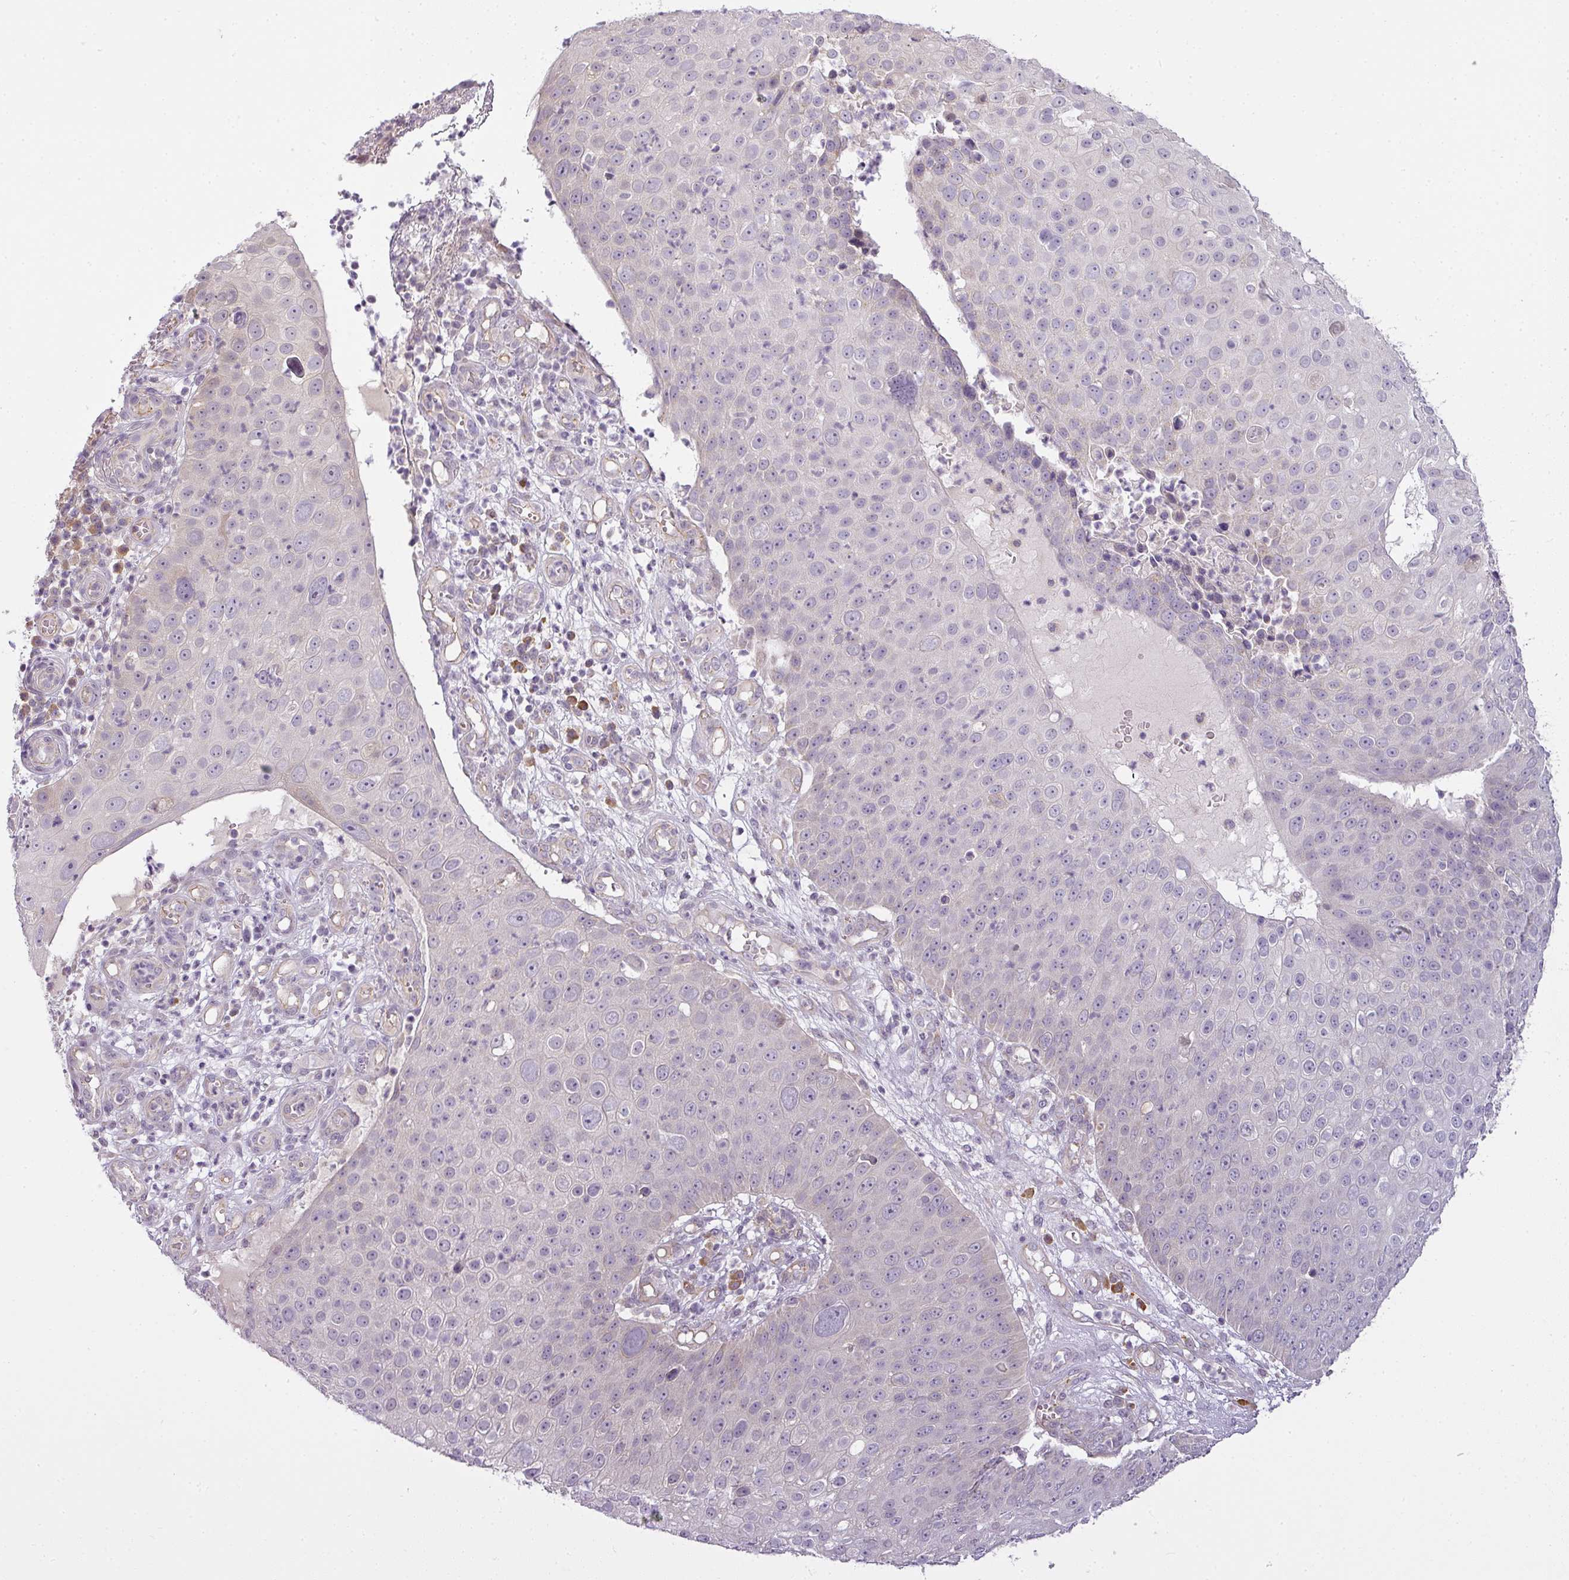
{"staining": {"intensity": "negative", "quantity": "none", "location": "none"}, "tissue": "skin cancer", "cell_type": "Tumor cells", "image_type": "cancer", "snomed": [{"axis": "morphology", "description": "Squamous cell carcinoma, NOS"}, {"axis": "topography", "description": "Skin"}], "caption": "Skin cancer (squamous cell carcinoma) stained for a protein using IHC demonstrates no positivity tumor cells.", "gene": "LY75", "patient": {"sex": "male", "age": 71}}